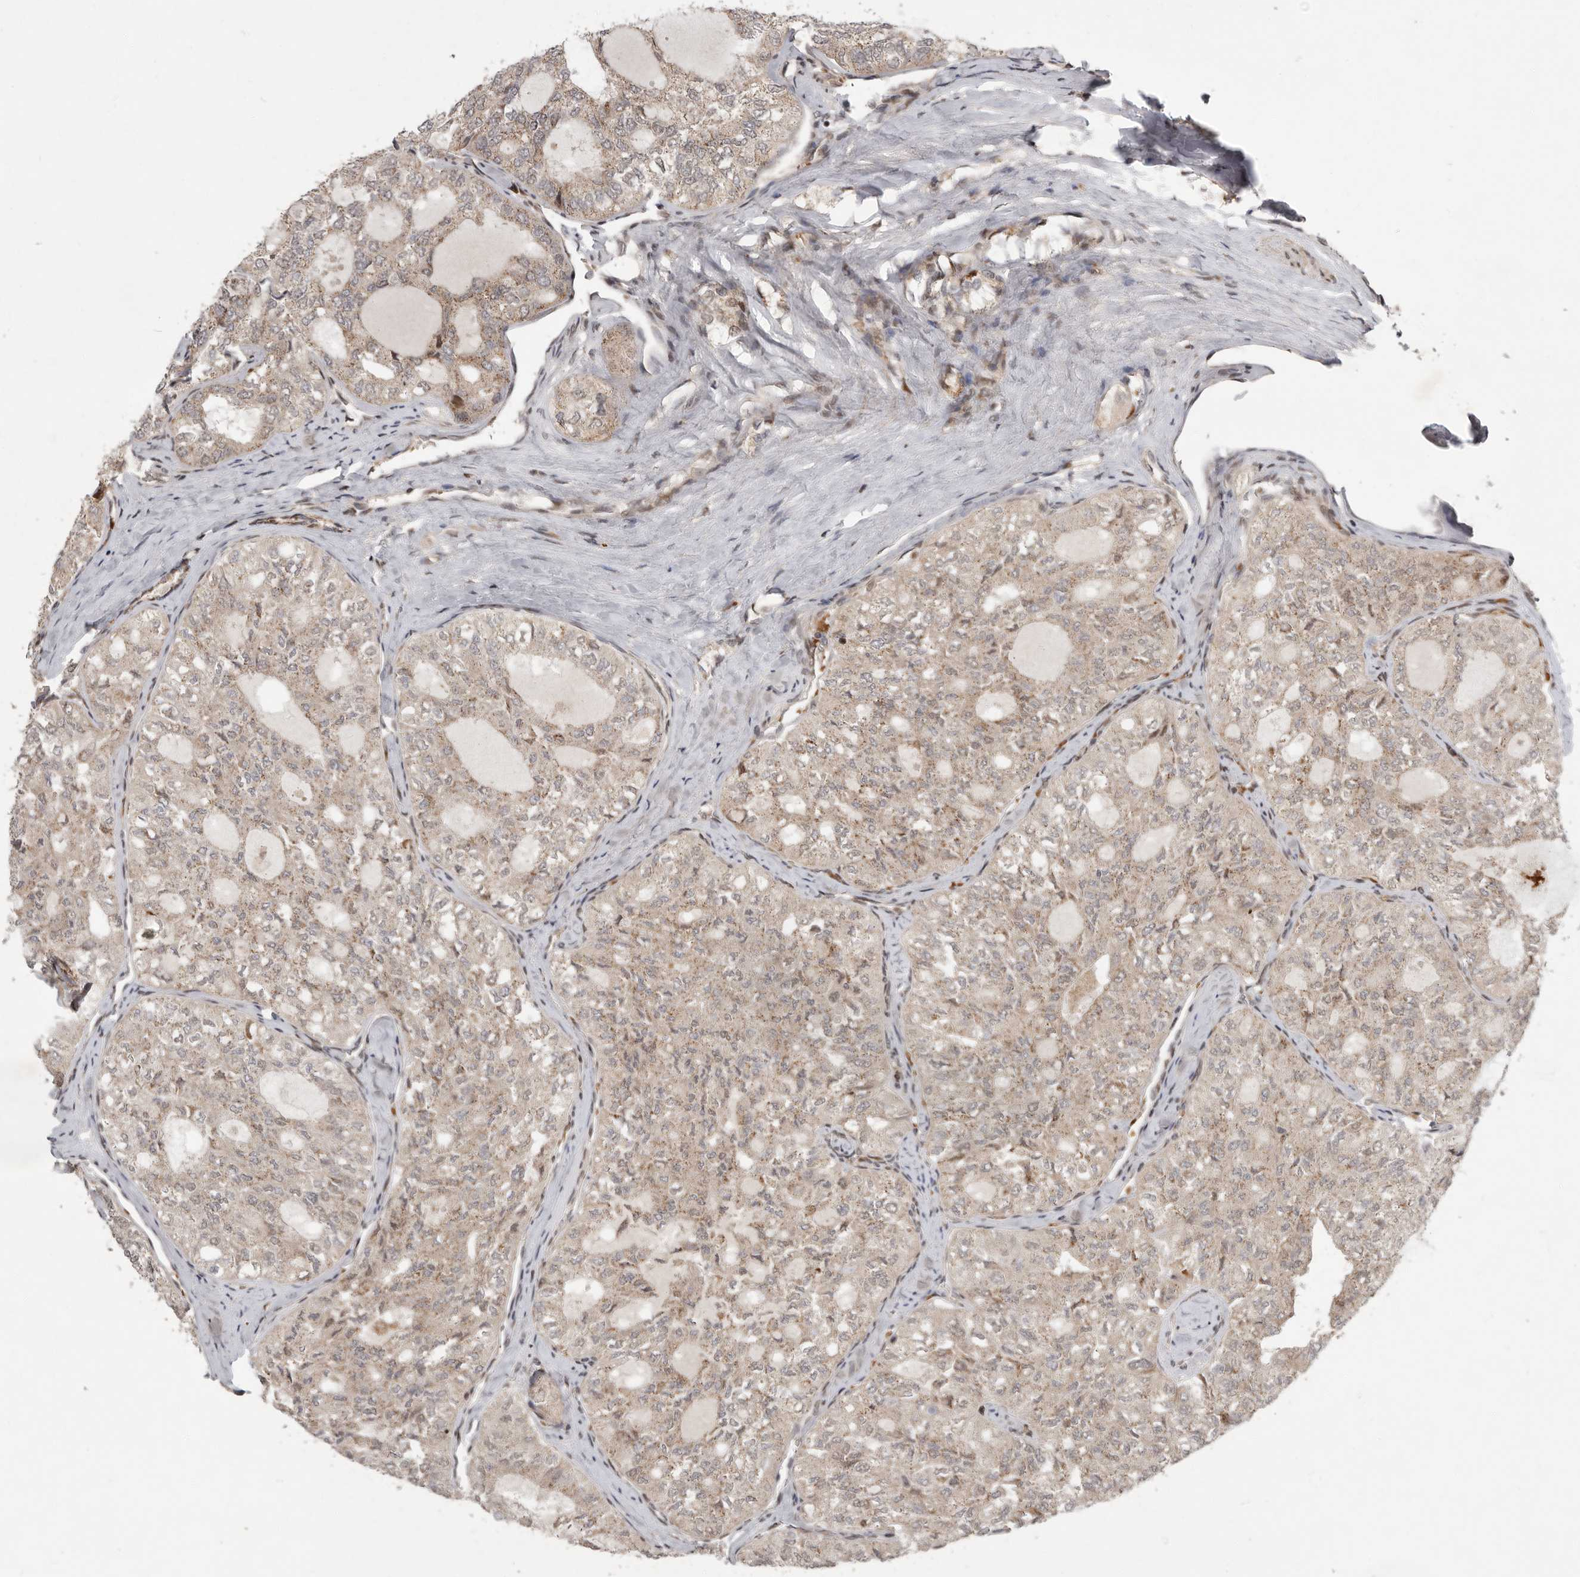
{"staining": {"intensity": "moderate", "quantity": "25%-75%", "location": "cytoplasmic/membranous"}, "tissue": "thyroid cancer", "cell_type": "Tumor cells", "image_type": "cancer", "snomed": [{"axis": "morphology", "description": "Follicular adenoma carcinoma, NOS"}, {"axis": "topography", "description": "Thyroid gland"}], "caption": "High-magnification brightfield microscopy of thyroid follicular adenoma carcinoma stained with DAB (3,3'-diaminobenzidine) (brown) and counterstained with hematoxylin (blue). tumor cells exhibit moderate cytoplasmic/membranous staining is present in approximately25%-75% of cells.", "gene": "RABIF", "patient": {"sex": "male", "age": 75}}